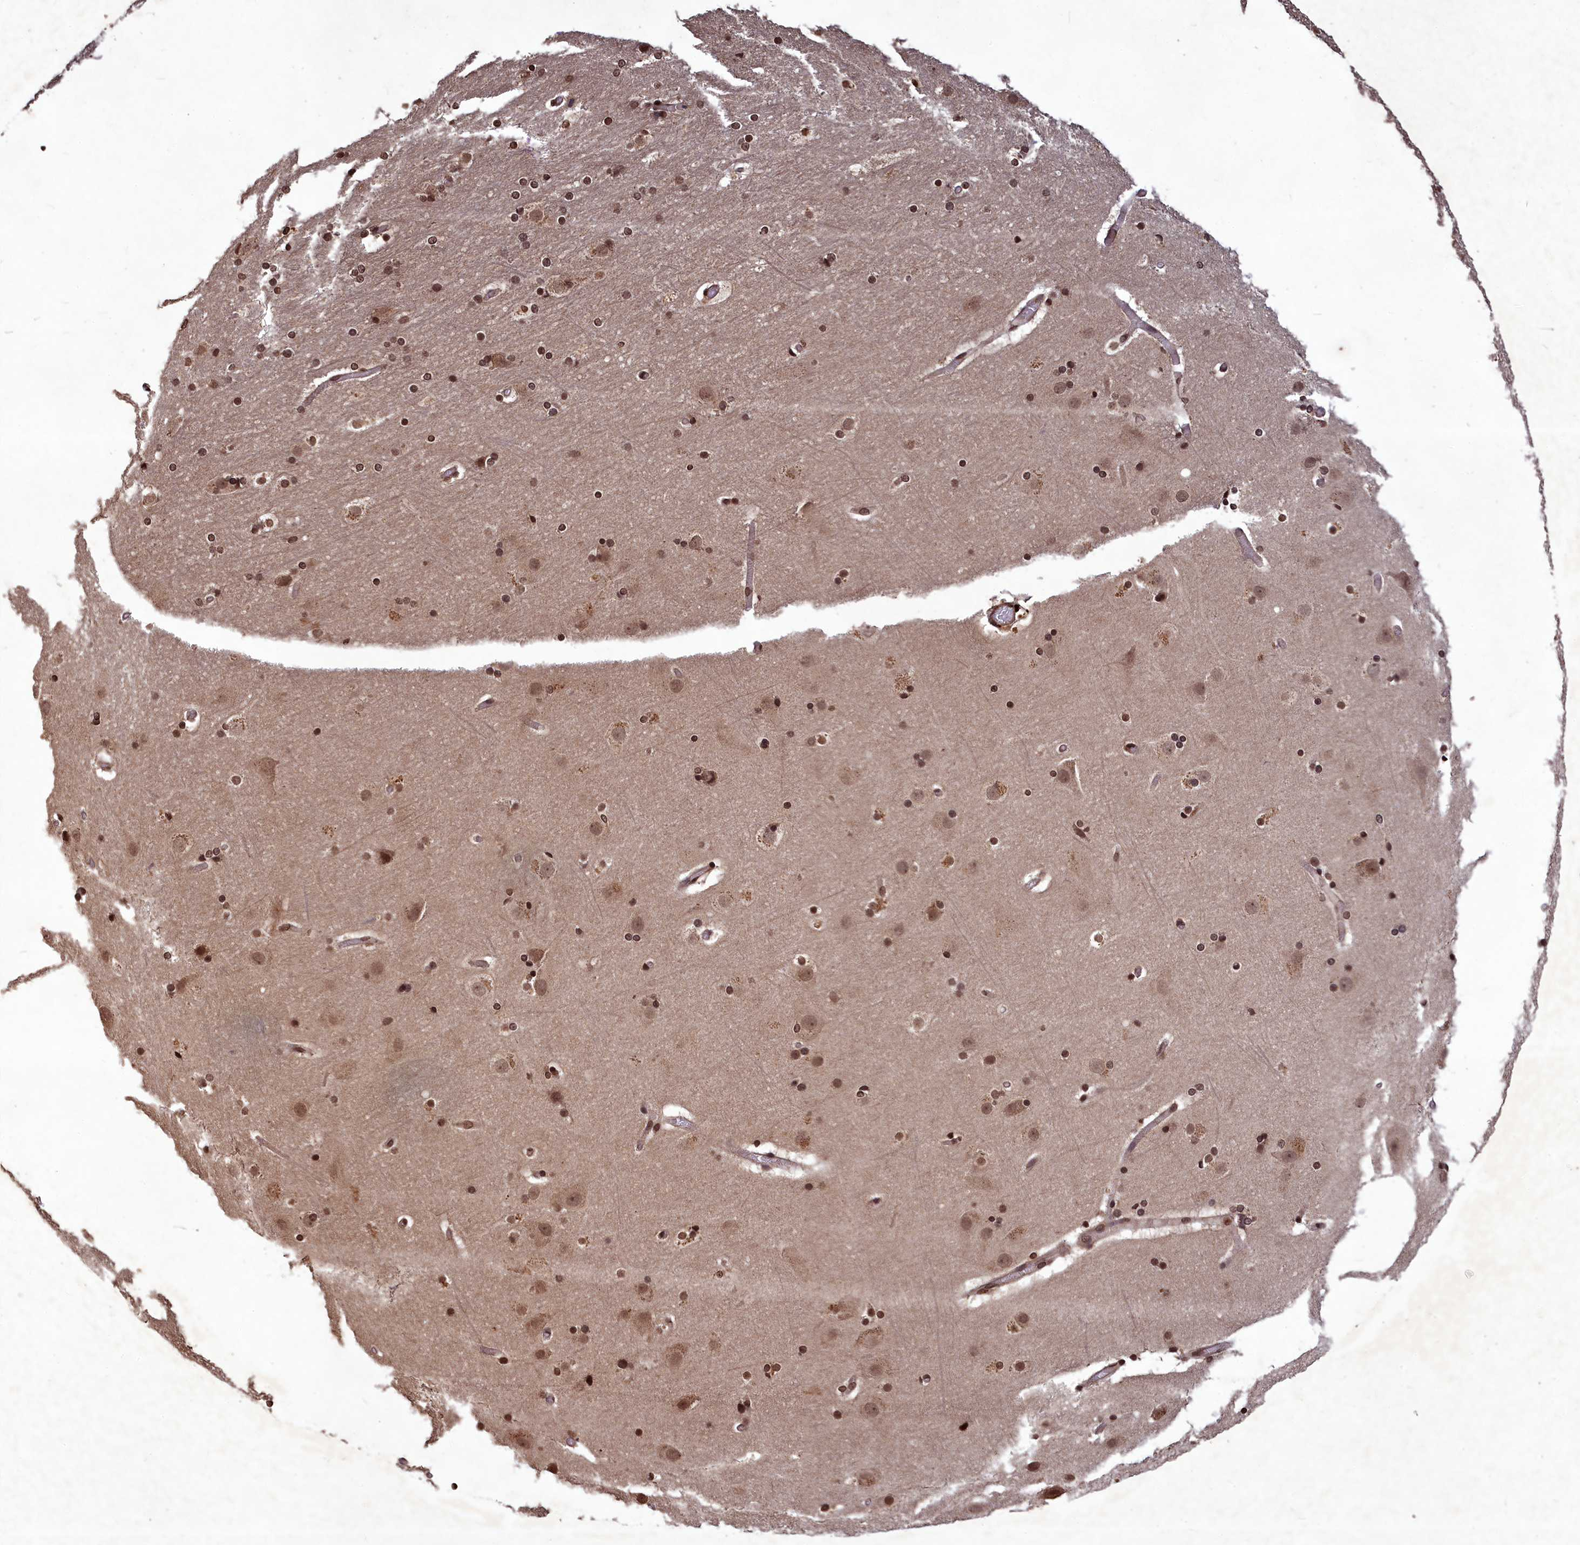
{"staining": {"intensity": "strong", "quantity": "25%-75%", "location": "cytoplasmic/membranous,nuclear"}, "tissue": "cerebral cortex", "cell_type": "Endothelial cells", "image_type": "normal", "snomed": [{"axis": "morphology", "description": "Normal tissue, NOS"}, {"axis": "topography", "description": "Cerebral cortex"}], "caption": "Protein staining of normal cerebral cortex exhibits strong cytoplasmic/membranous,nuclear expression in approximately 25%-75% of endothelial cells. Nuclei are stained in blue.", "gene": "SRMS", "patient": {"sex": "male", "age": 57}}